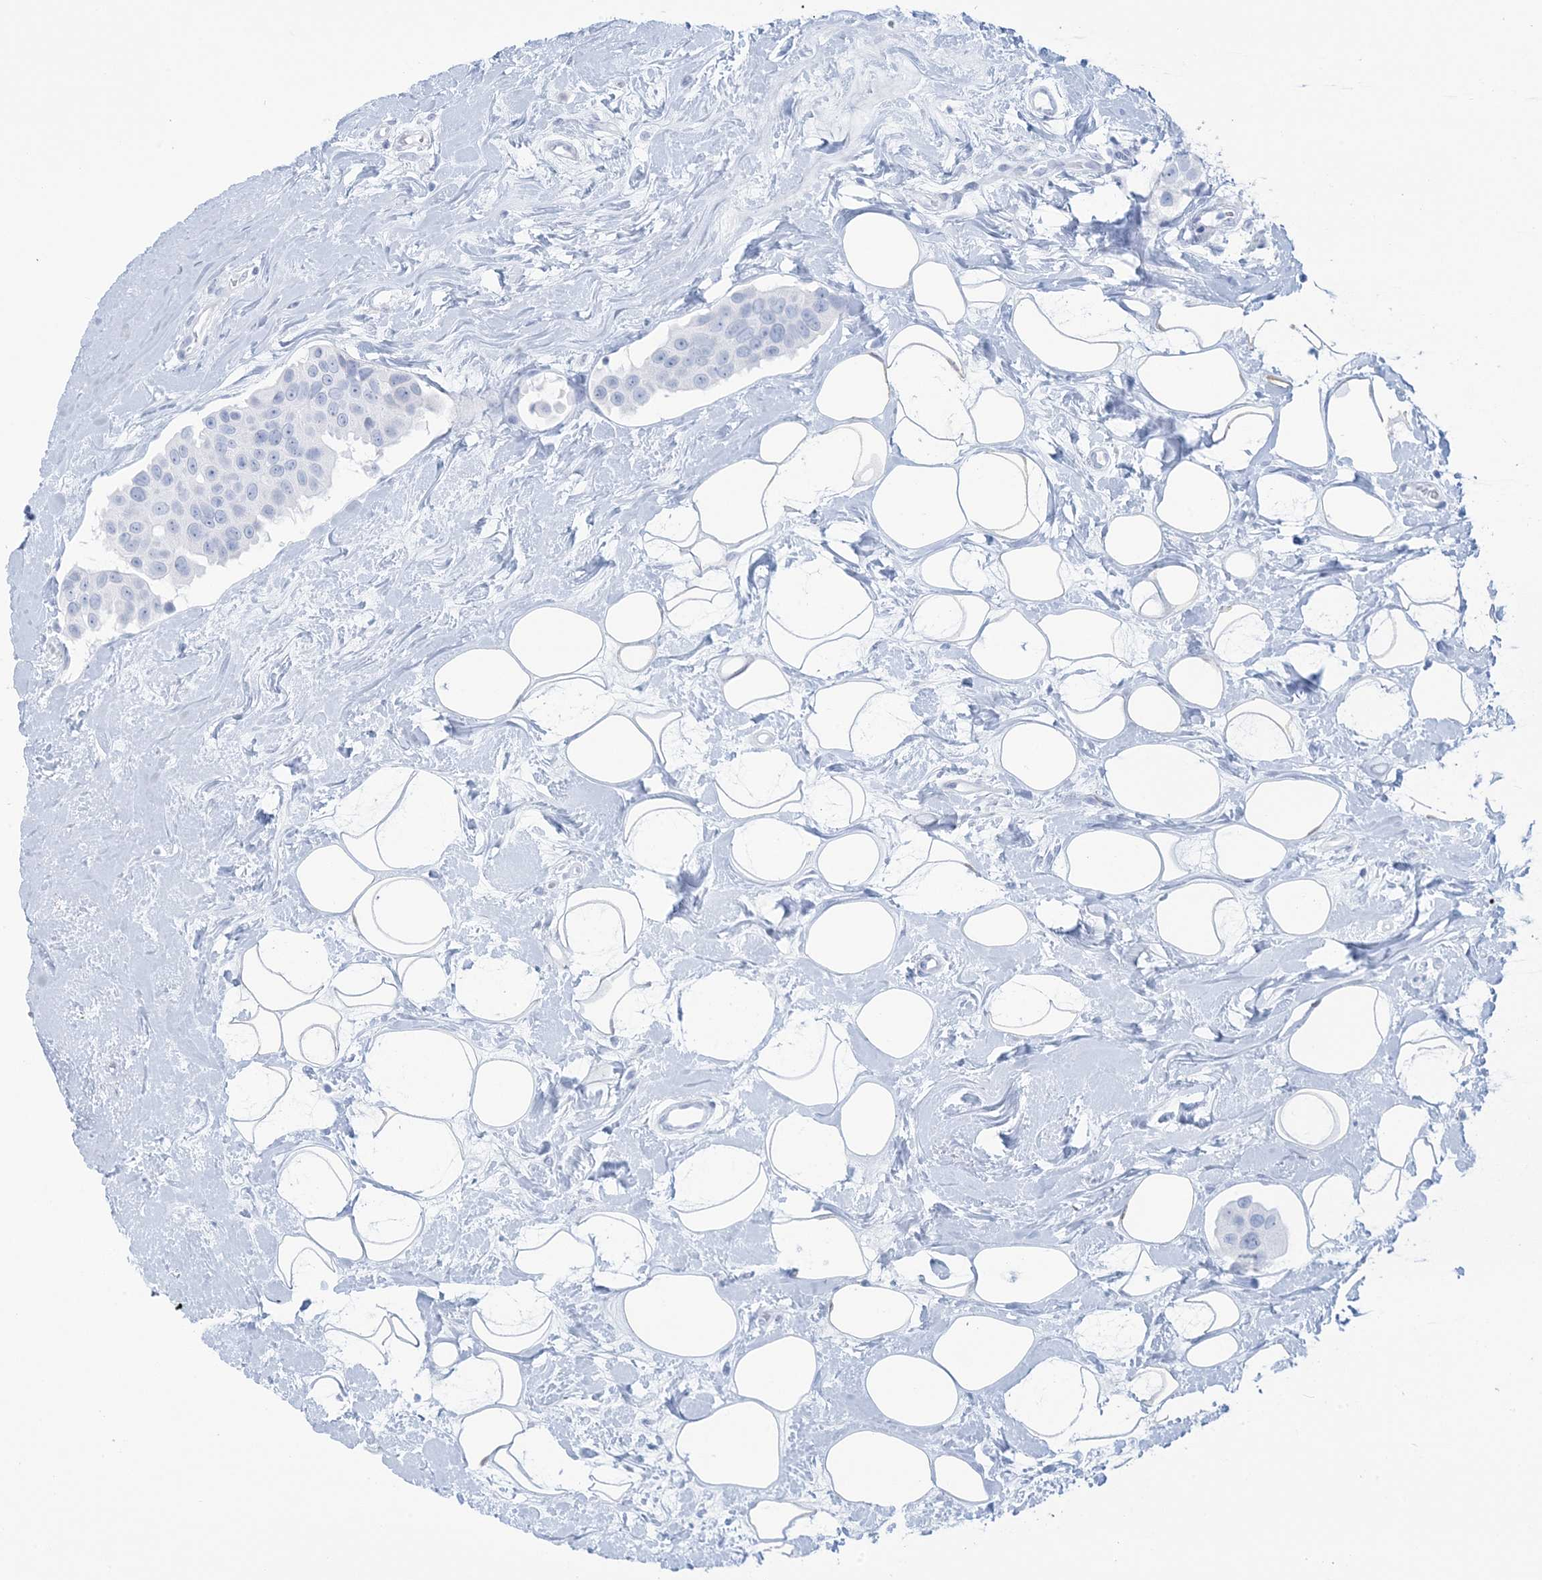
{"staining": {"intensity": "negative", "quantity": "none", "location": "none"}, "tissue": "breast cancer", "cell_type": "Tumor cells", "image_type": "cancer", "snomed": [{"axis": "morphology", "description": "Normal tissue, NOS"}, {"axis": "morphology", "description": "Duct carcinoma"}, {"axis": "topography", "description": "Breast"}], "caption": "The micrograph demonstrates no significant staining in tumor cells of breast cancer (intraductal carcinoma).", "gene": "AGXT", "patient": {"sex": "female", "age": 39}}